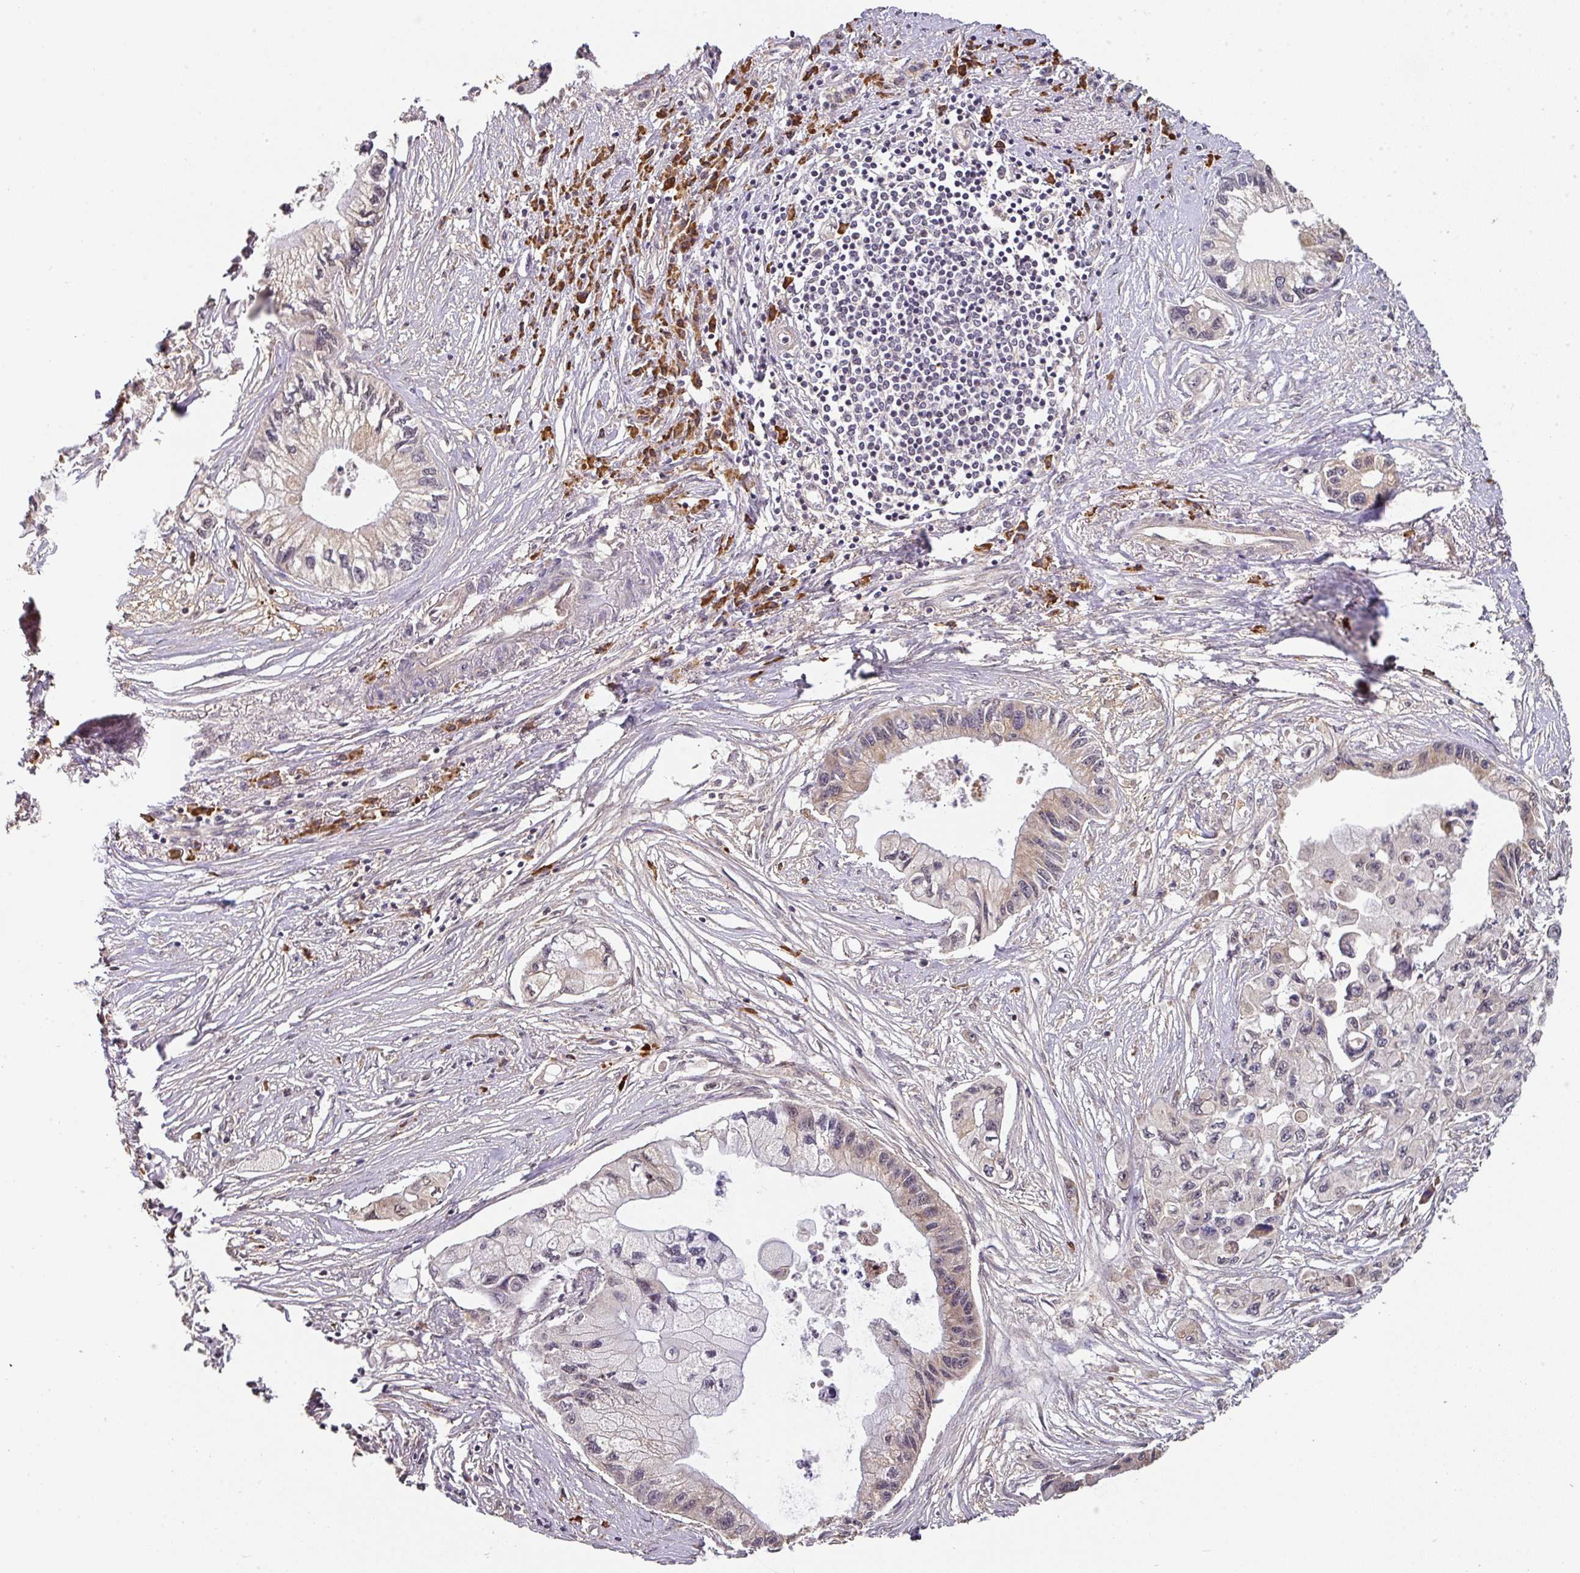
{"staining": {"intensity": "weak", "quantity": "25%-75%", "location": "cytoplasmic/membranous"}, "tissue": "pancreatic cancer", "cell_type": "Tumor cells", "image_type": "cancer", "snomed": [{"axis": "morphology", "description": "Adenocarcinoma, NOS"}, {"axis": "topography", "description": "Pancreas"}], "caption": "Immunohistochemical staining of human pancreatic cancer exhibits low levels of weak cytoplasmic/membranous positivity in about 25%-75% of tumor cells.", "gene": "ACVR2B", "patient": {"sex": "male", "age": 61}}